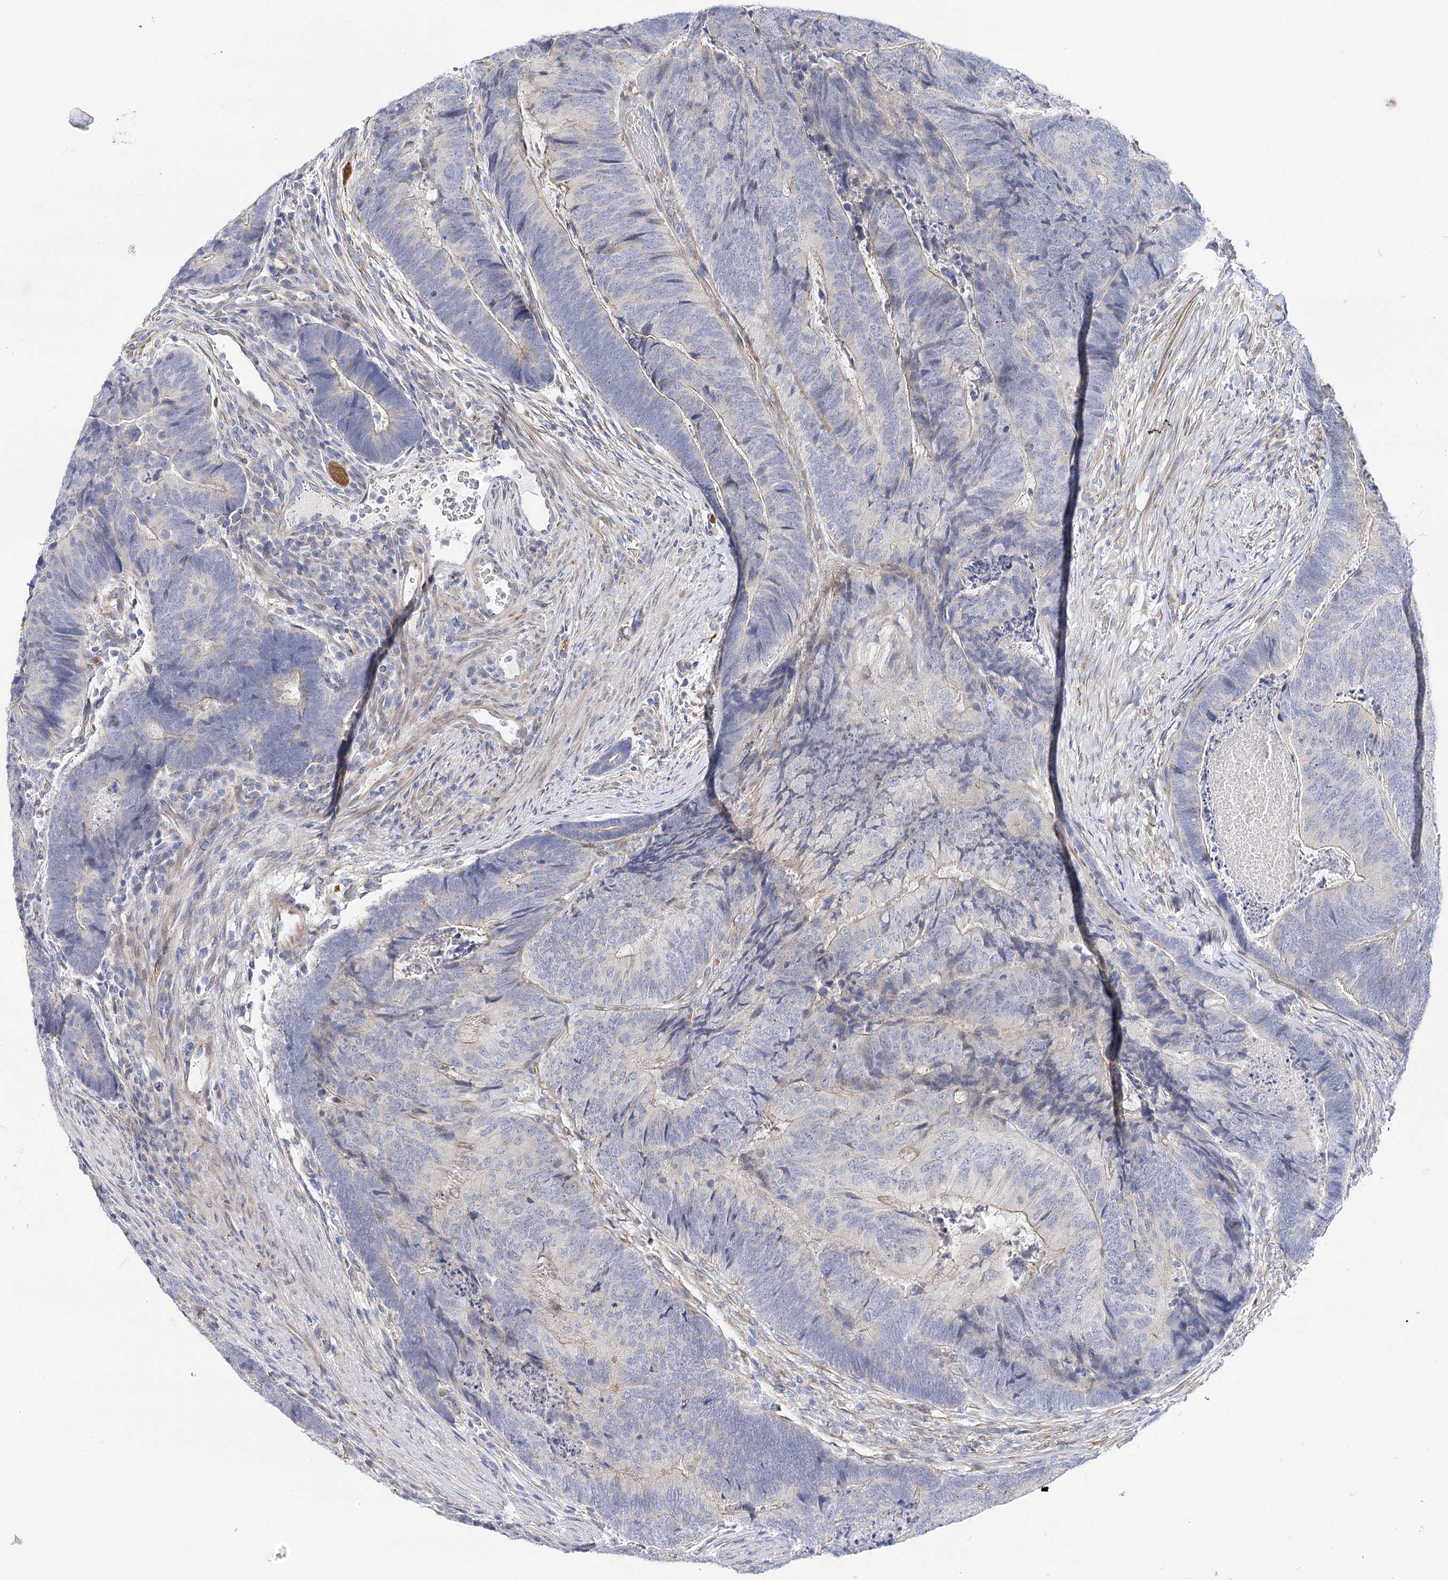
{"staining": {"intensity": "negative", "quantity": "none", "location": "none"}, "tissue": "colorectal cancer", "cell_type": "Tumor cells", "image_type": "cancer", "snomed": [{"axis": "morphology", "description": "Adenocarcinoma, NOS"}, {"axis": "topography", "description": "Colon"}], "caption": "The histopathology image exhibits no staining of tumor cells in colorectal adenocarcinoma.", "gene": "TEX12", "patient": {"sex": "female", "age": 67}}